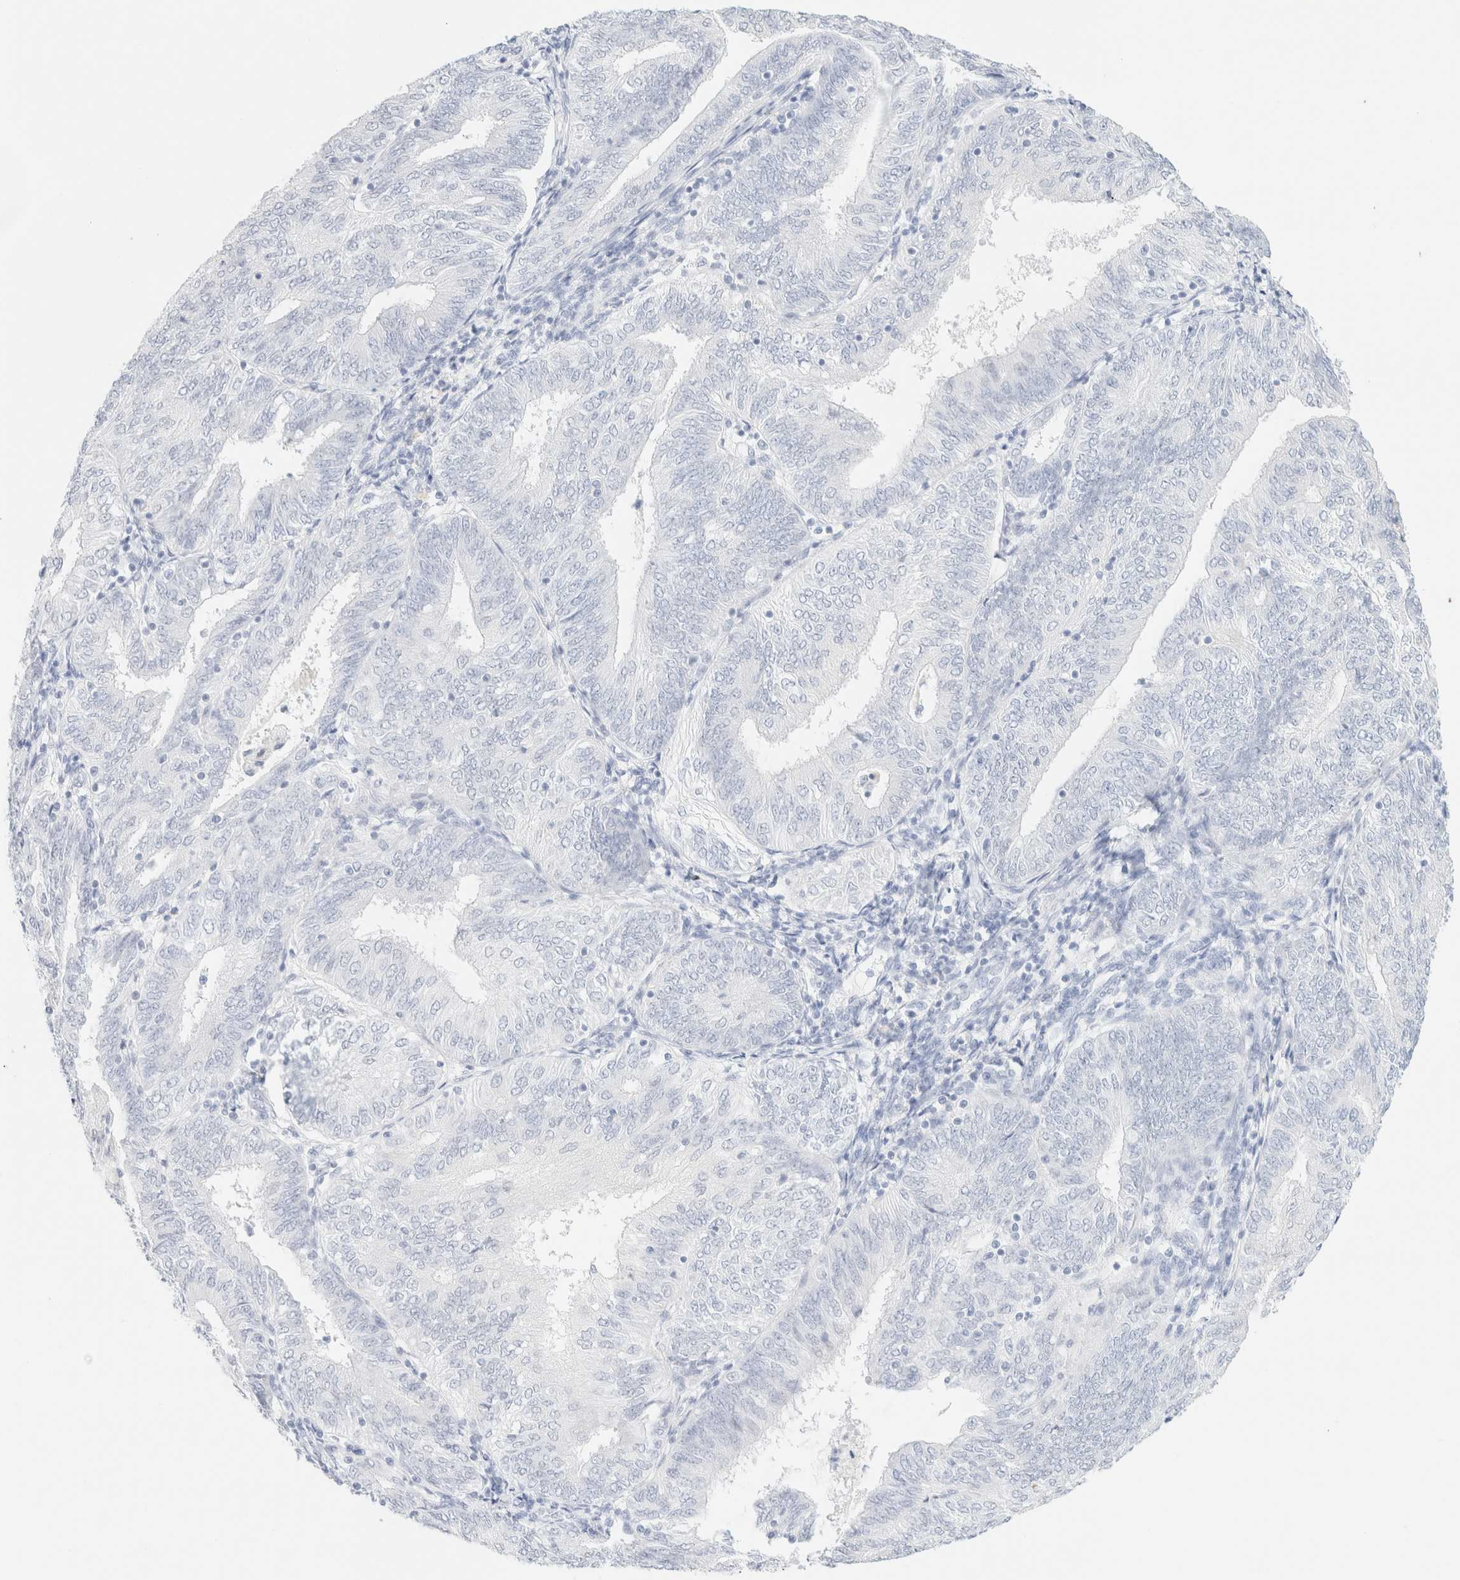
{"staining": {"intensity": "negative", "quantity": "none", "location": "none"}, "tissue": "endometrial cancer", "cell_type": "Tumor cells", "image_type": "cancer", "snomed": [{"axis": "morphology", "description": "Adenocarcinoma, NOS"}, {"axis": "topography", "description": "Endometrium"}], "caption": "Immunohistochemistry of human endometrial adenocarcinoma reveals no expression in tumor cells.", "gene": "KRT15", "patient": {"sex": "female", "age": 58}}